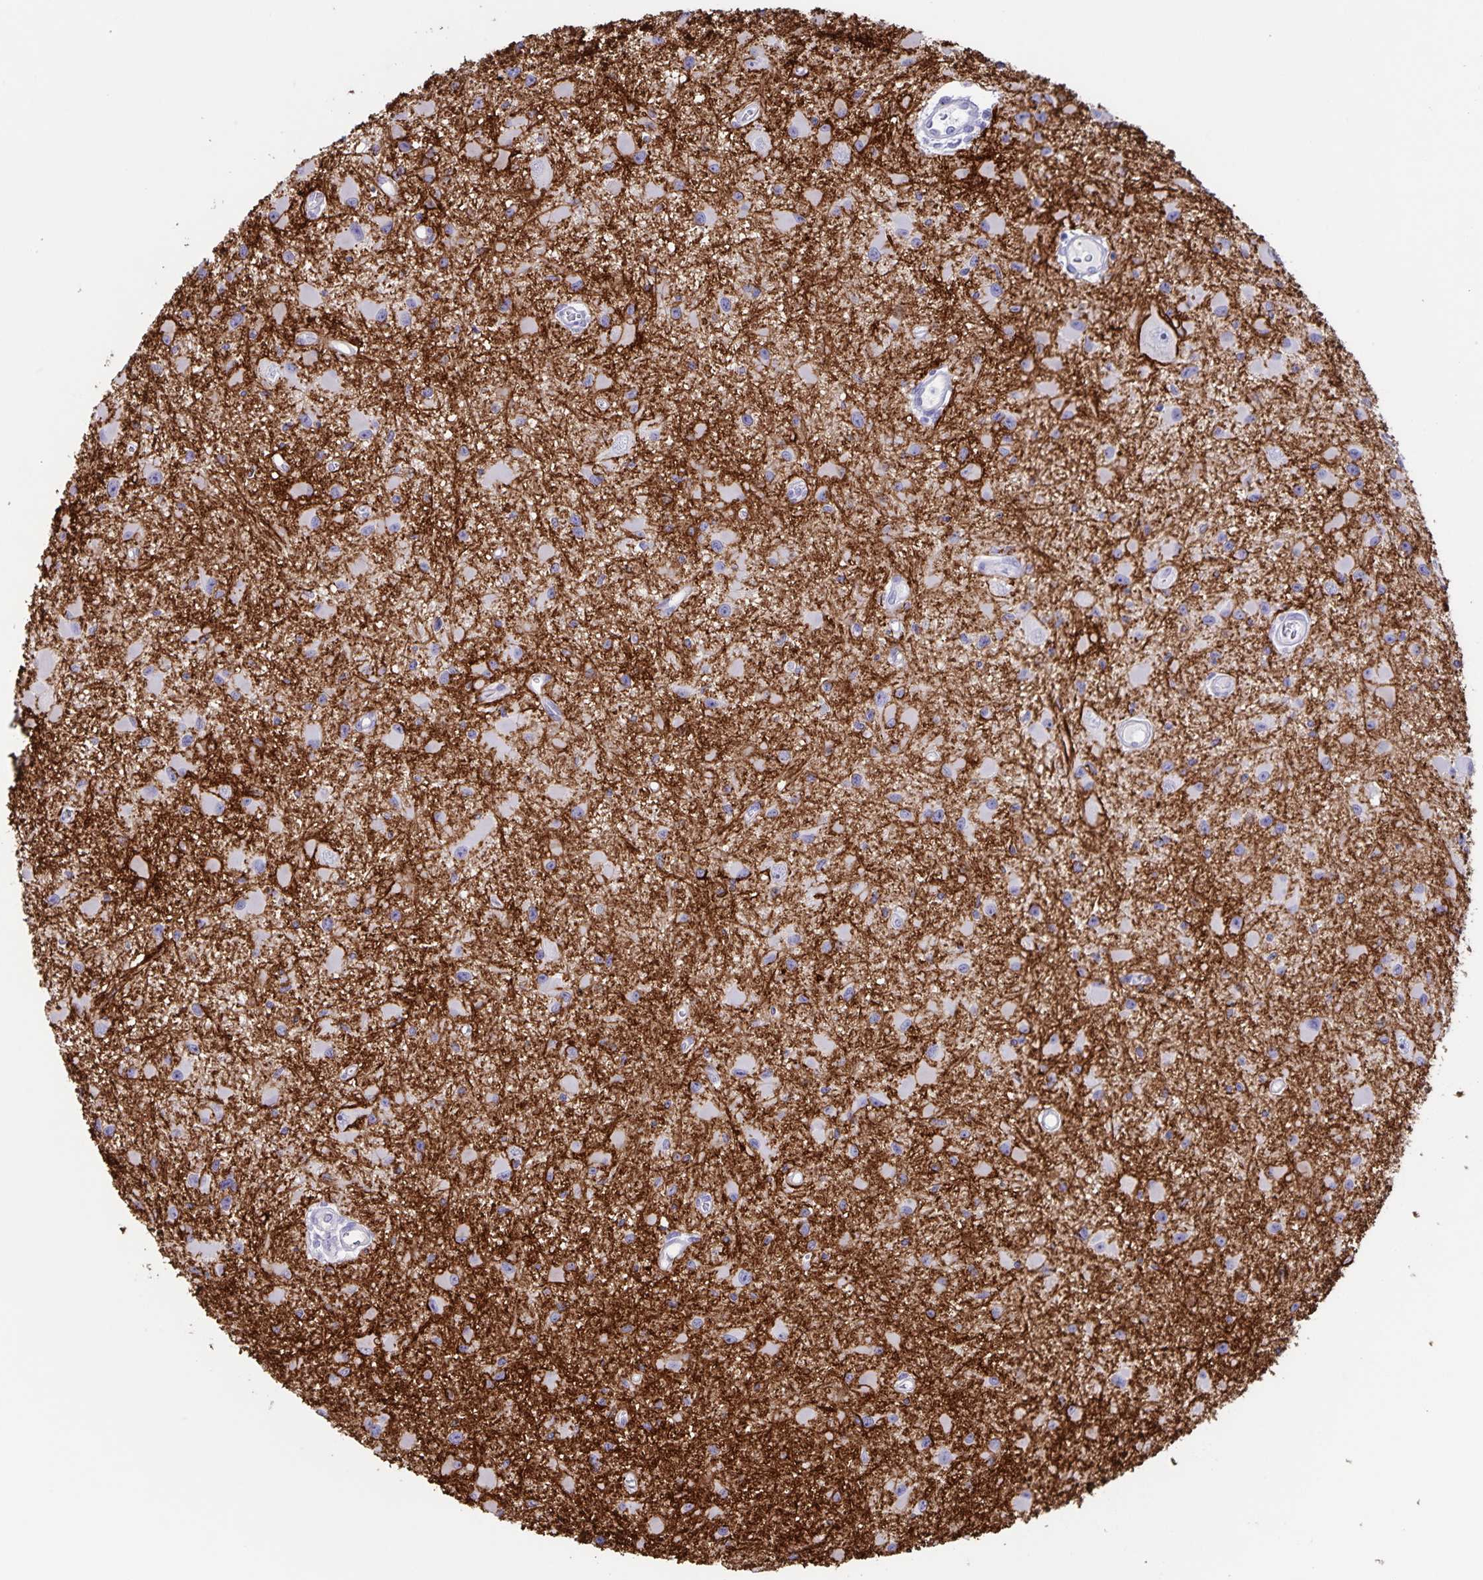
{"staining": {"intensity": "negative", "quantity": "none", "location": "none"}, "tissue": "glioma", "cell_type": "Tumor cells", "image_type": "cancer", "snomed": [{"axis": "morphology", "description": "Glioma, malignant, High grade"}, {"axis": "topography", "description": "Brain"}], "caption": "DAB (3,3'-diaminobenzidine) immunohistochemical staining of human high-grade glioma (malignant) reveals no significant expression in tumor cells.", "gene": "AQP4", "patient": {"sex": "male", "age": 54}}